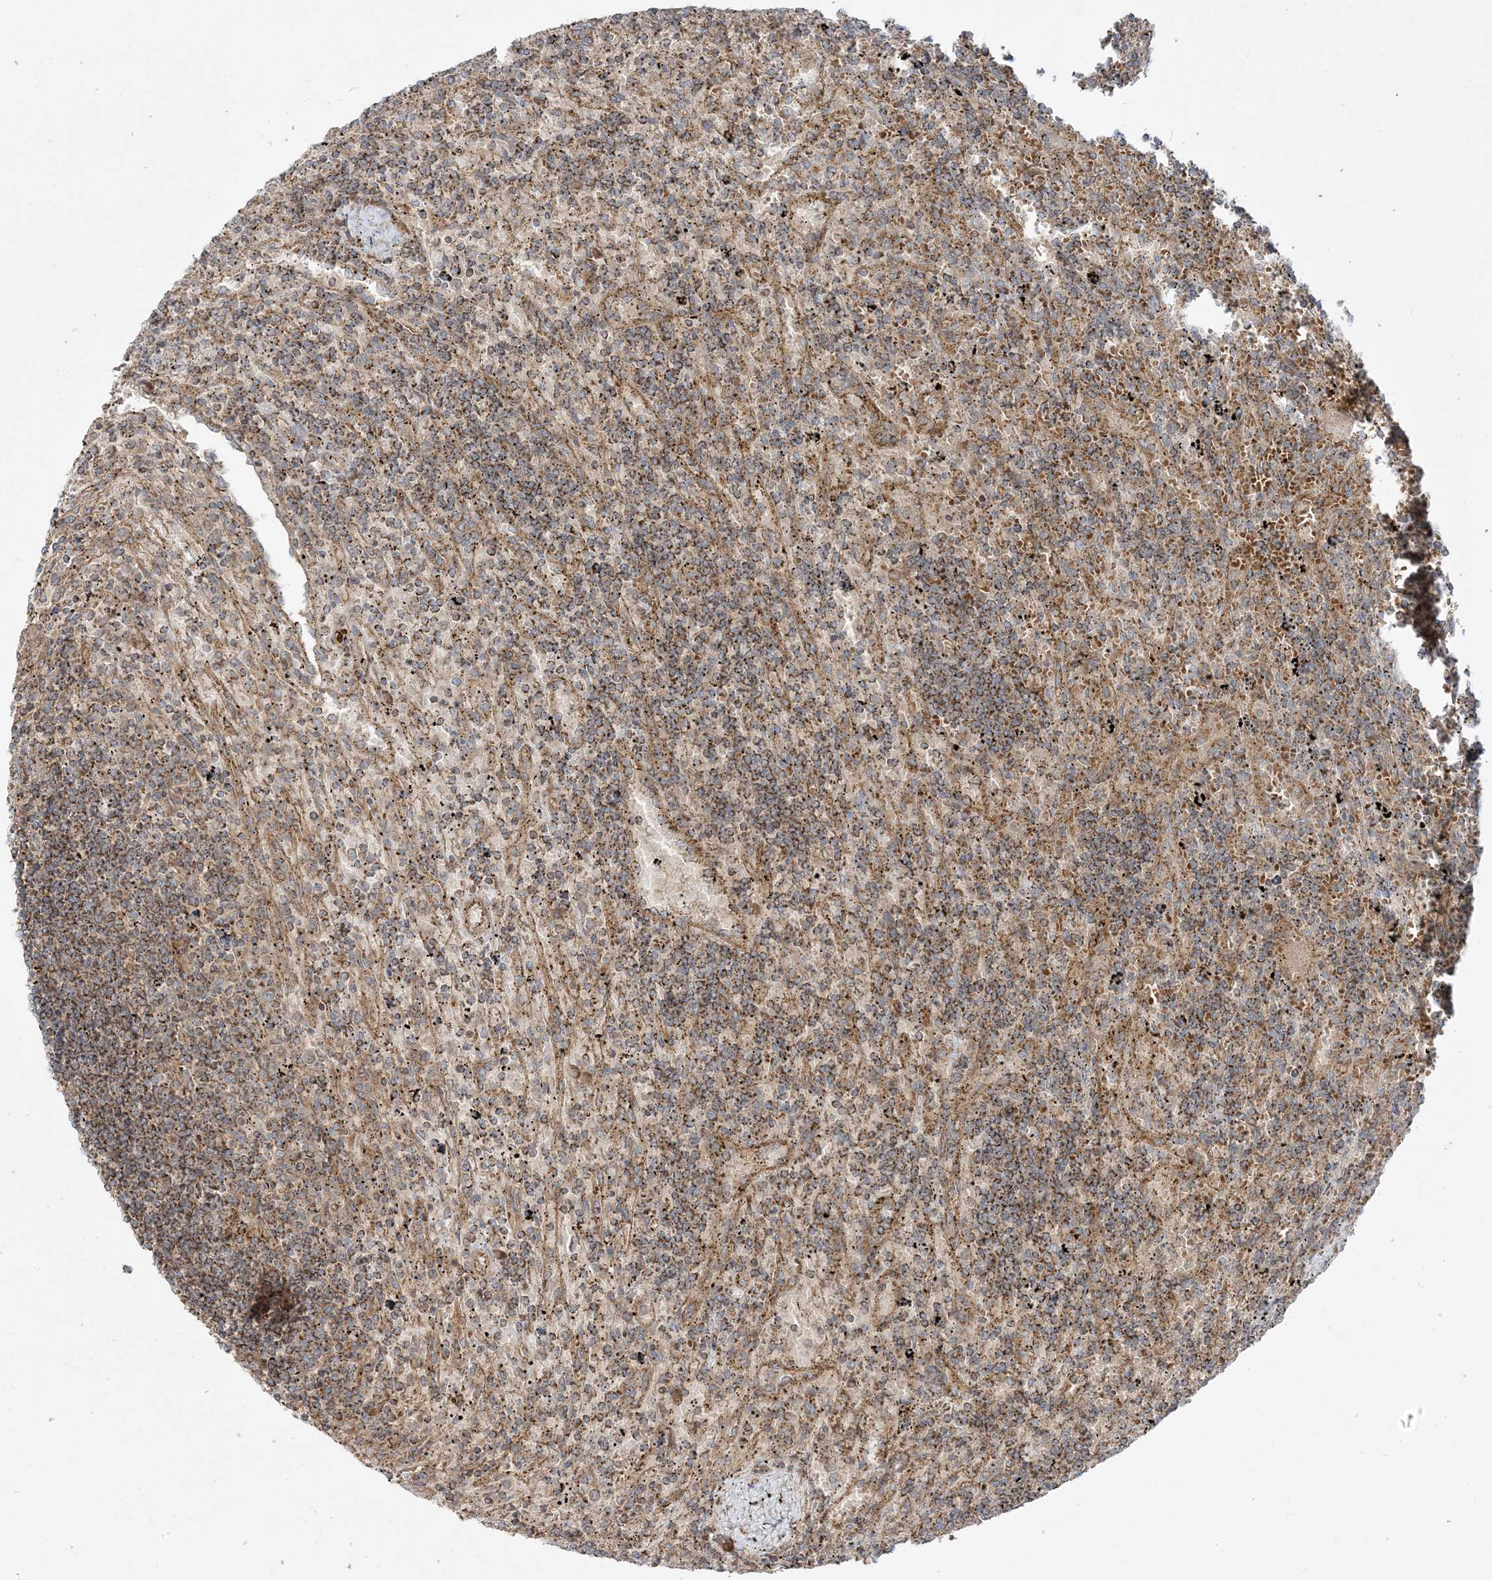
{"staining": {"intensity": "moderate", "quantity": ">75%", "location": "cytoplasmic/membranous"}, "tissue": "lymphoma", "cell_type": "Tumor cells", "image_type": "cancer", "snomed": [{"axis": "morphology", "description": "Malignant lymphoma, non-Hodgkin's type, Low grade"}, {"axis": "topography", "description": "Spleen"}], "caption": "This image shows IHC staining of lymphoma, with medium moderate cytoplasmic/membranous staining in about >75% of tumor cells.", "gene": "AARS2", "patient": {"sex": "male", "age": 76}}